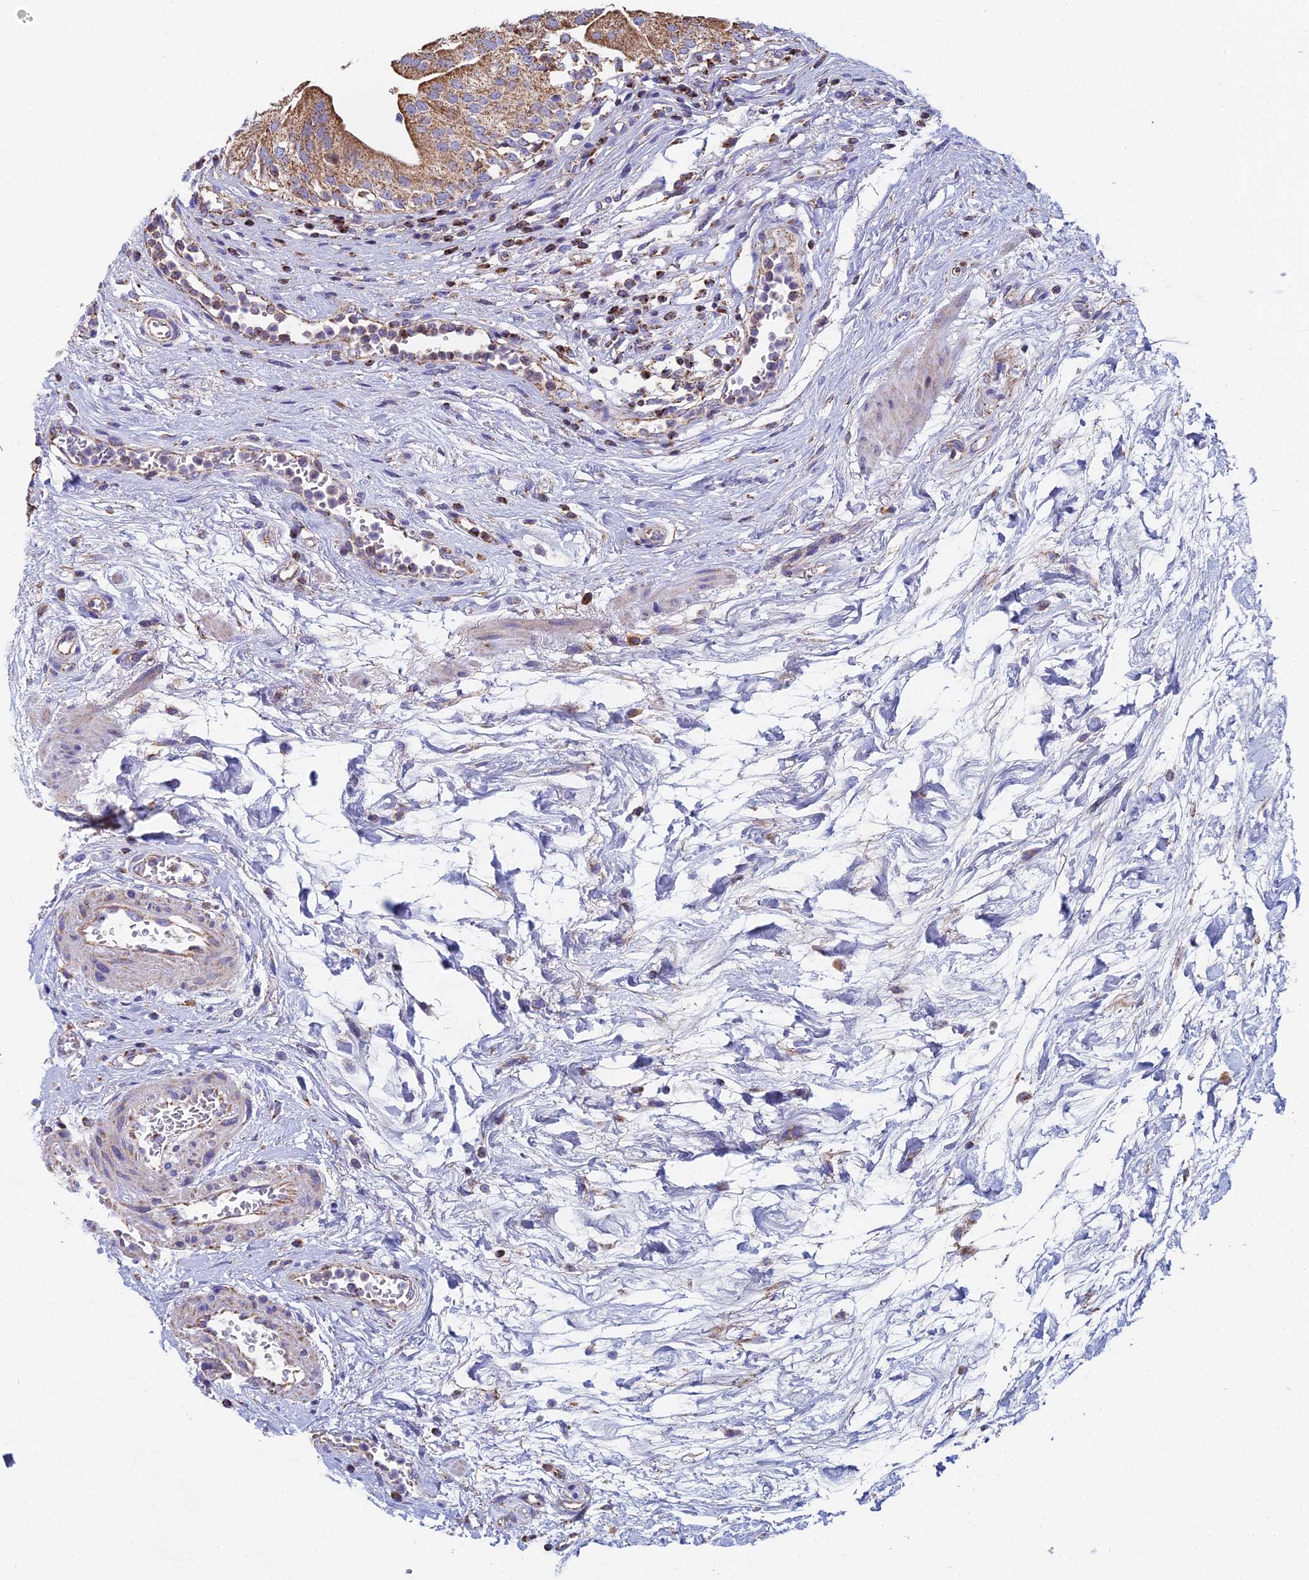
{"staining": {"intensity": "moderate", "quantity": "25%-75%", "location": "cytoplasmic/membranous"}, "tissue": "urinary bladder", "cell_type": "Urothelial cells", "image_type": "normal", "snomed": [{"axis": "morphology", "description": "Normal tissue, NOS"}, {"axis": "morphology", "description": "Inflammation, NOS"}, {"axis": "topography", "description": "Urinary bladder"}], "caption": "Immunohistochemistry (DAB) staining of normal human urinary bladder reveals moderate cytoplasmic/membranous protein staining in approximately 25%-75% of urothelial cells.", "gene": "SPOCK2", "patient": {"sex": "male", "age": 63}}